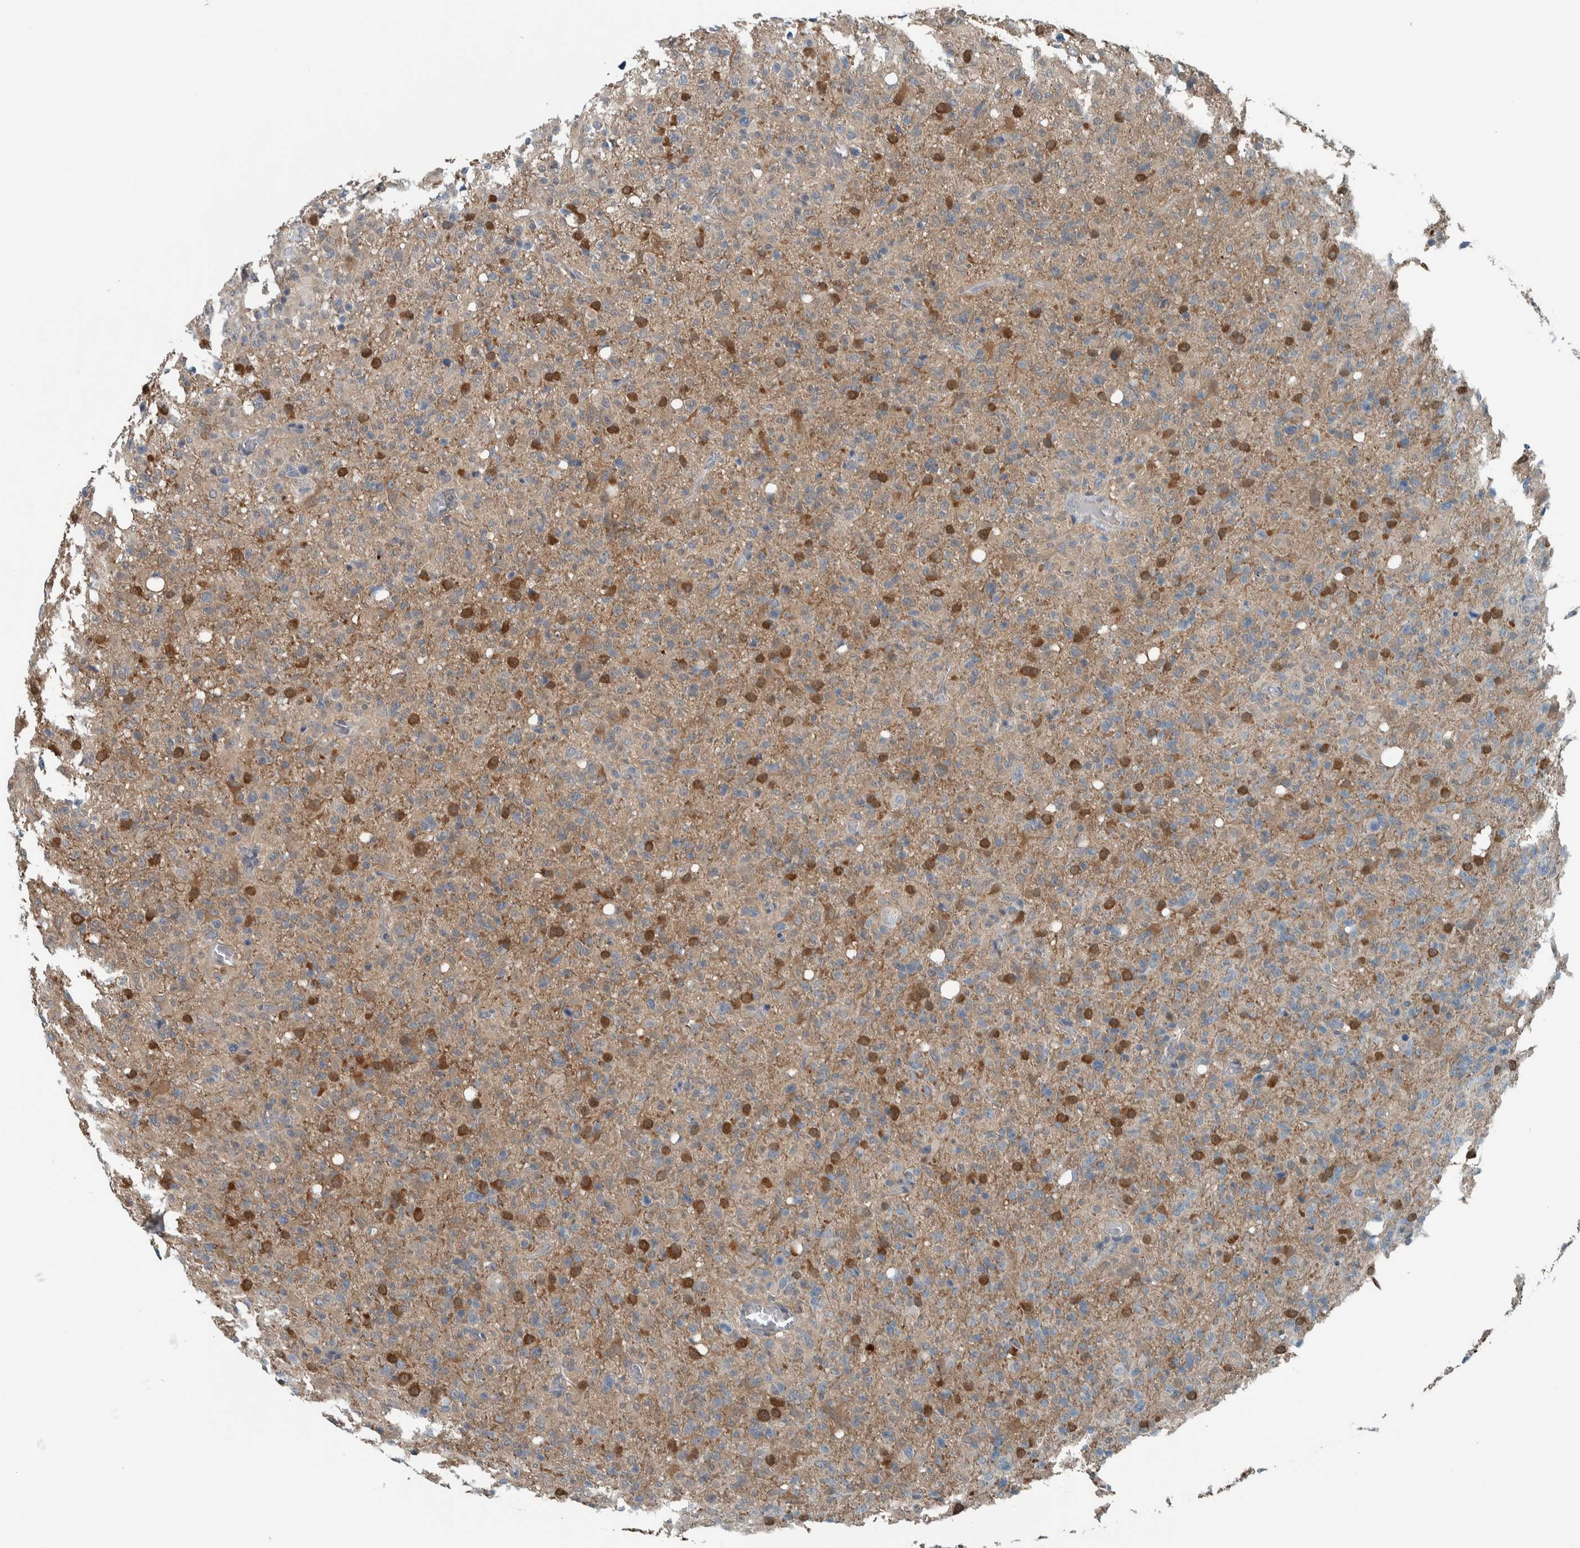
{"staining": {"intensity": "negative", "quantity": "none", "location": "none"}, "tissue": "glioma", "cell_type": "Tumor cells", "image_type": "cancer", "snomed": [{"axis": "morphology", "description": "Glioma, malignant, High grade"}, {"axis": "topography", "description": "Brain"}], "caption": "Immunohistochemistry of human malignant glioma (high-grade) exhibits no expression in tumor cells. (Immunohistochemistry, brightfield microscopy, high magnification).", "gene": "ALAD", "patient": {"sex": "female", "age": 57}}